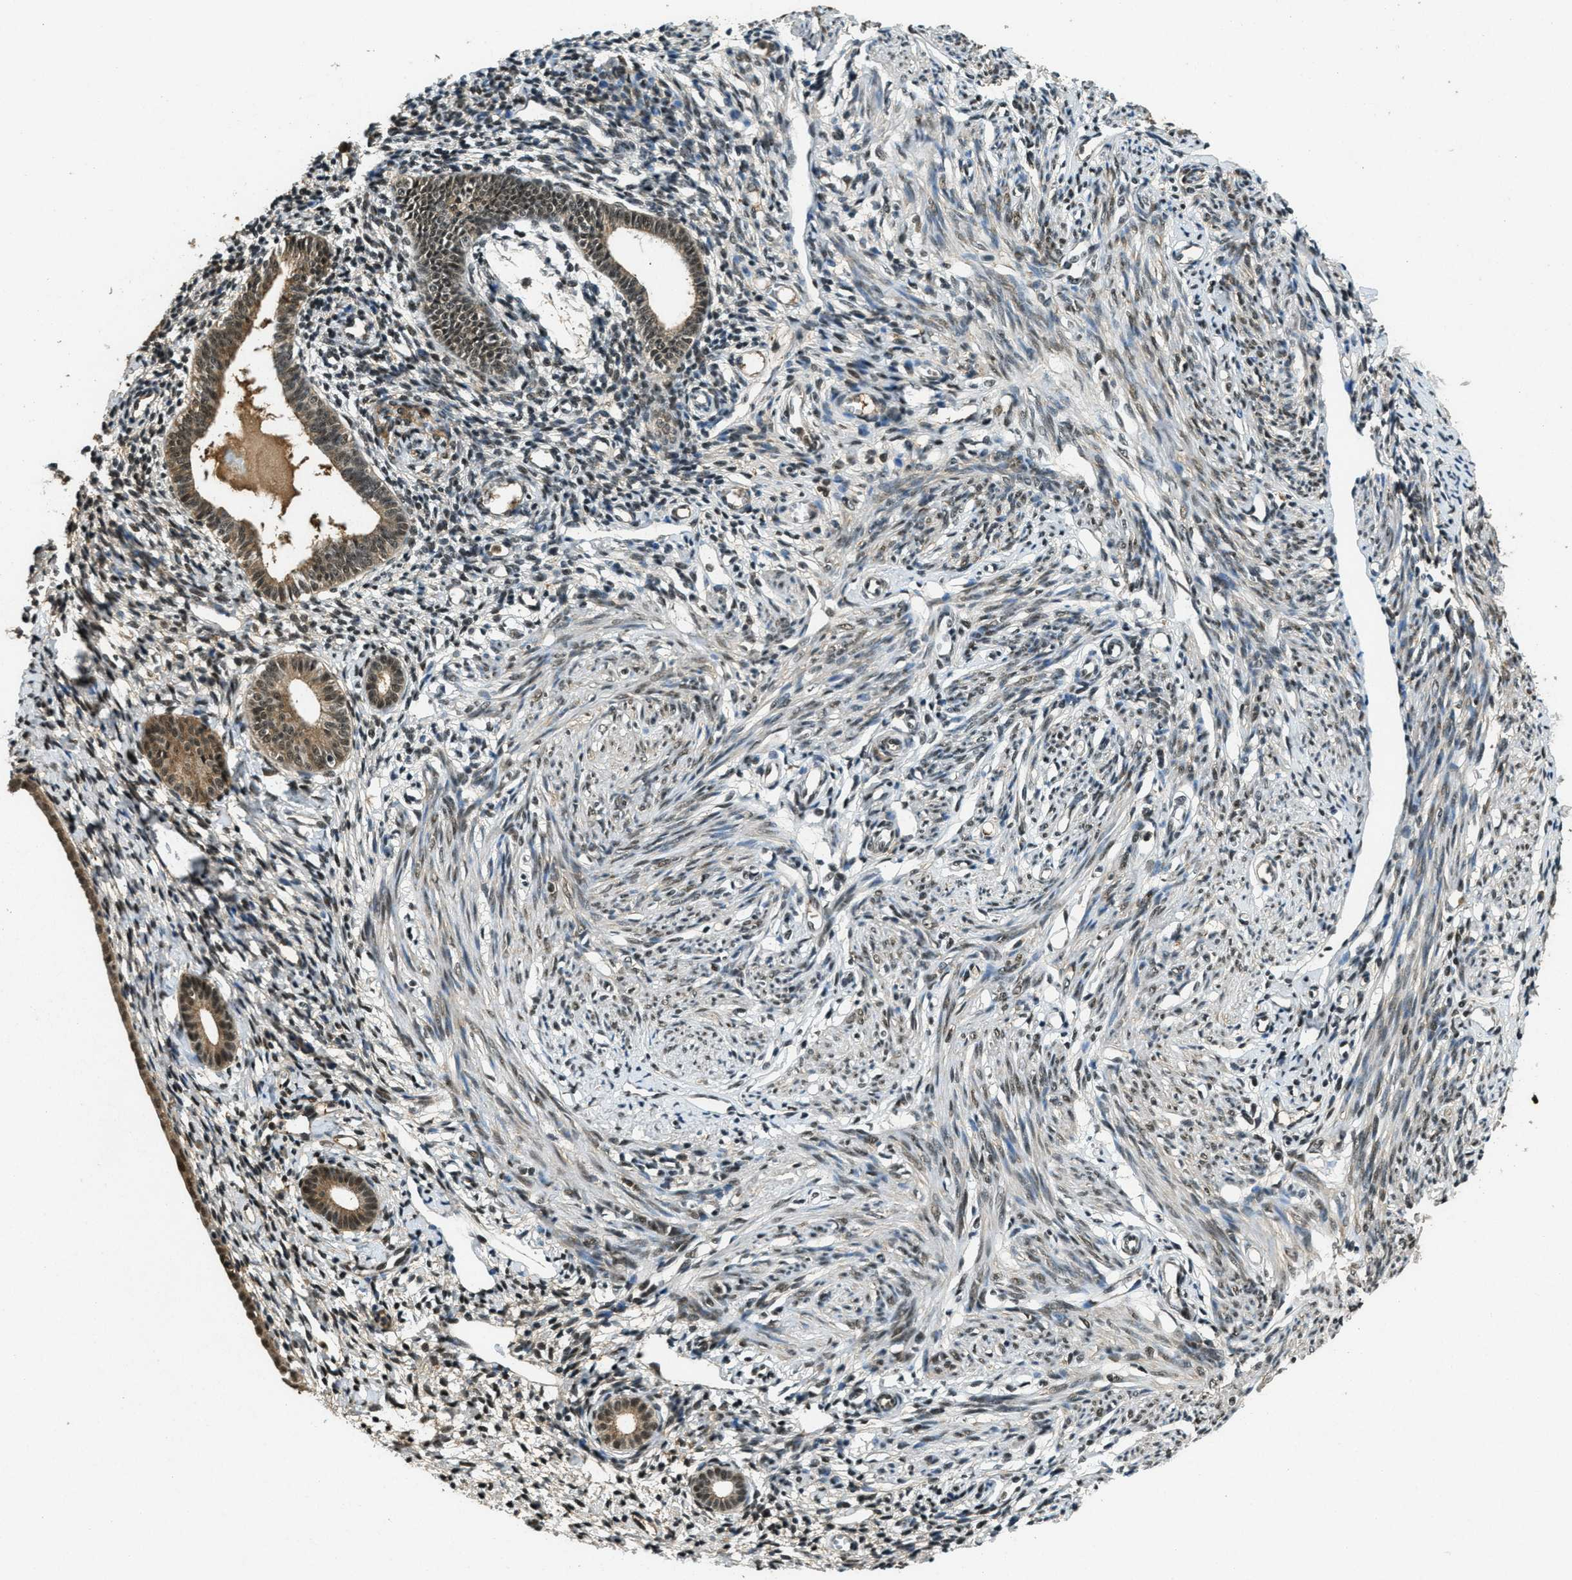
{"staining": {"intensity": "strong", "quantity": "25%-75%", "location": "nuclear"}, "tissue": "endometrium", "cell_type": "Cells in endometrial stroma", "image_type": "normal", "snomed": [{"axis": "morphology", "description": "Normal tissue, NOS"}, {"axis": "topography", "description": "Endometrium"}], "caption": "Normal endometrium shows strong nuclear expression in about 25%-75% of cells in endometrial stroma Using DAB (3,3'-diaminobenzidine) (brown) and hematoxylin (blue) stains, captured at high magnification using brightfield microscopy..", "gene": "ZNF148", "patient": {"sex": "female", "age": 71}}